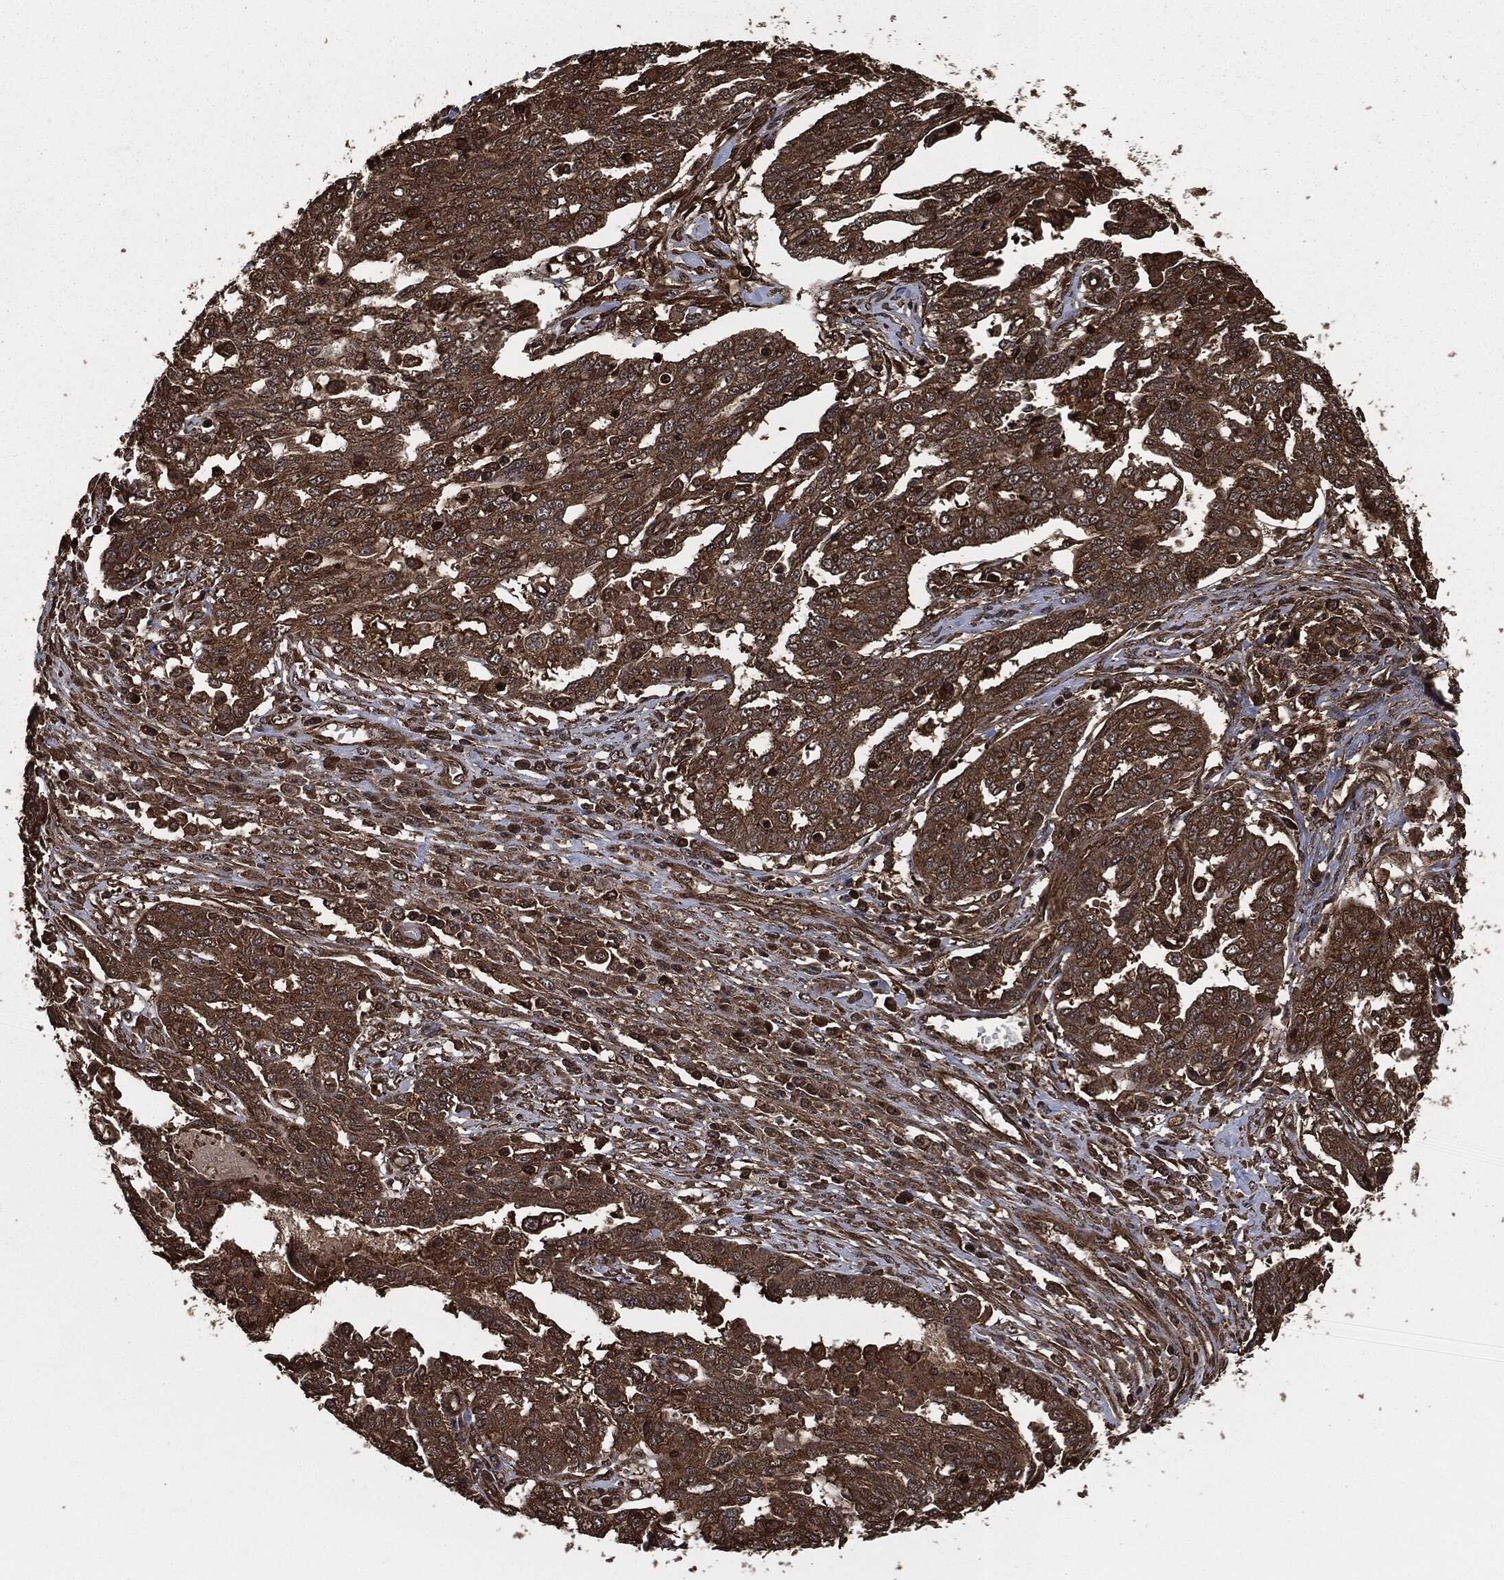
{"staining": {"intensity": "moderate", "quantity": ">75%", "location": "cytoplasmic/membranous"}, "tissue": "ovarian cancer", "cell_type": "Tumor cells", "image_type": "cancer", "snomed": [{"axis": "morphology", "description": "Cystadenocarcinoma, serous, NOS"}, {"axis": "topography", "description": "Ovary"}], "caption": "About >75% of tumor cells in ovarian cancer display moderate cytoplasmic/membranous protein staining as visualized by brown immunohistochemical staining.", "gene": "HRAS", "patient": {"sex": "female", "age": 67}}